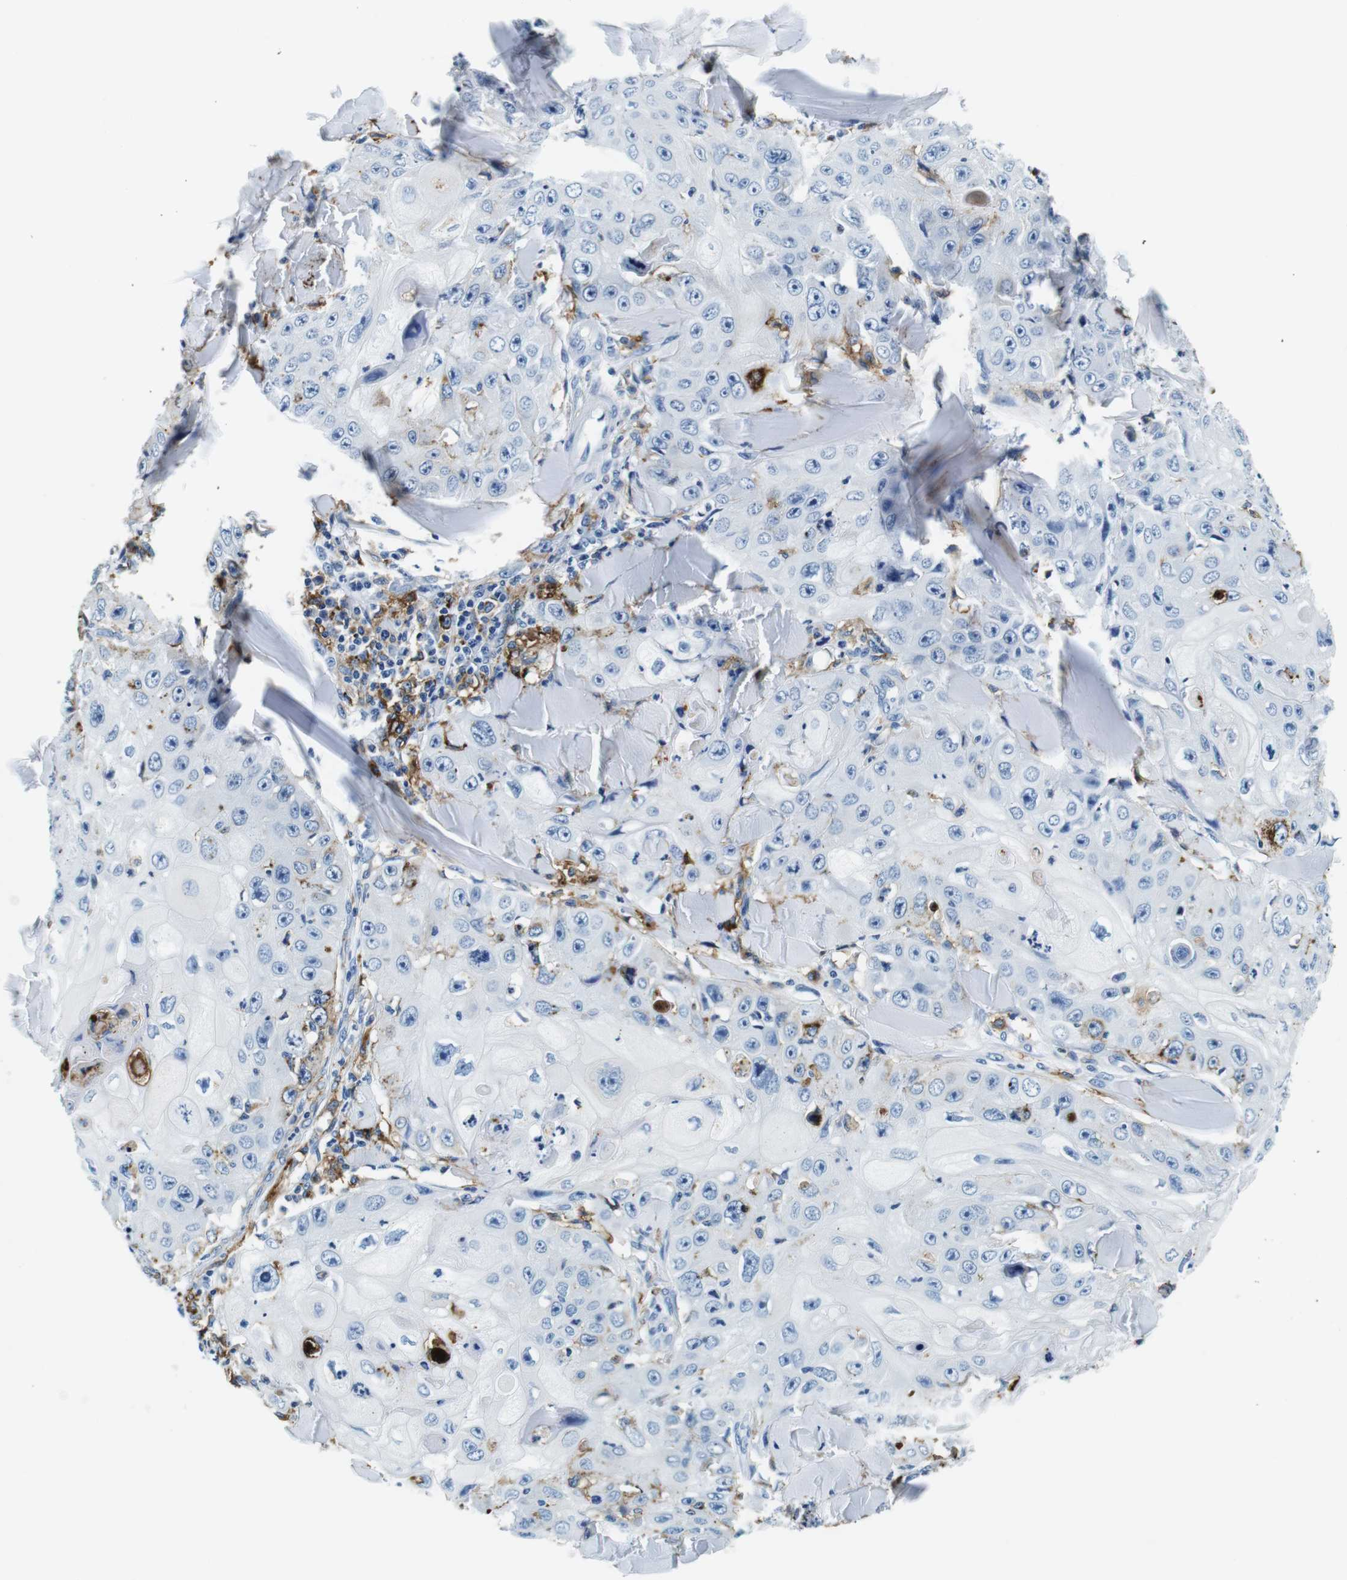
{"staining": {"intensity": "moderate", "quantity": "<25%", "location": "cytoplasmic/membranous"}, "tissue": "skin cancer", "cell_type": "Tumor cells", "image_type": "cancer", "snomed": [{"axis": "morphology", "description": "Squamous cell carcinoma, NOS"}, {"axis": "topography", "description": "Skin"}], "caption": "Skin squamous cell carcinoma stained for a protein (brown) displays moderate cytoplasmic/membranous positive expression in about <25% of tumor cells.", "gene": "HLA-DRB1", "patient": {"sex": "male", "age": 86}}